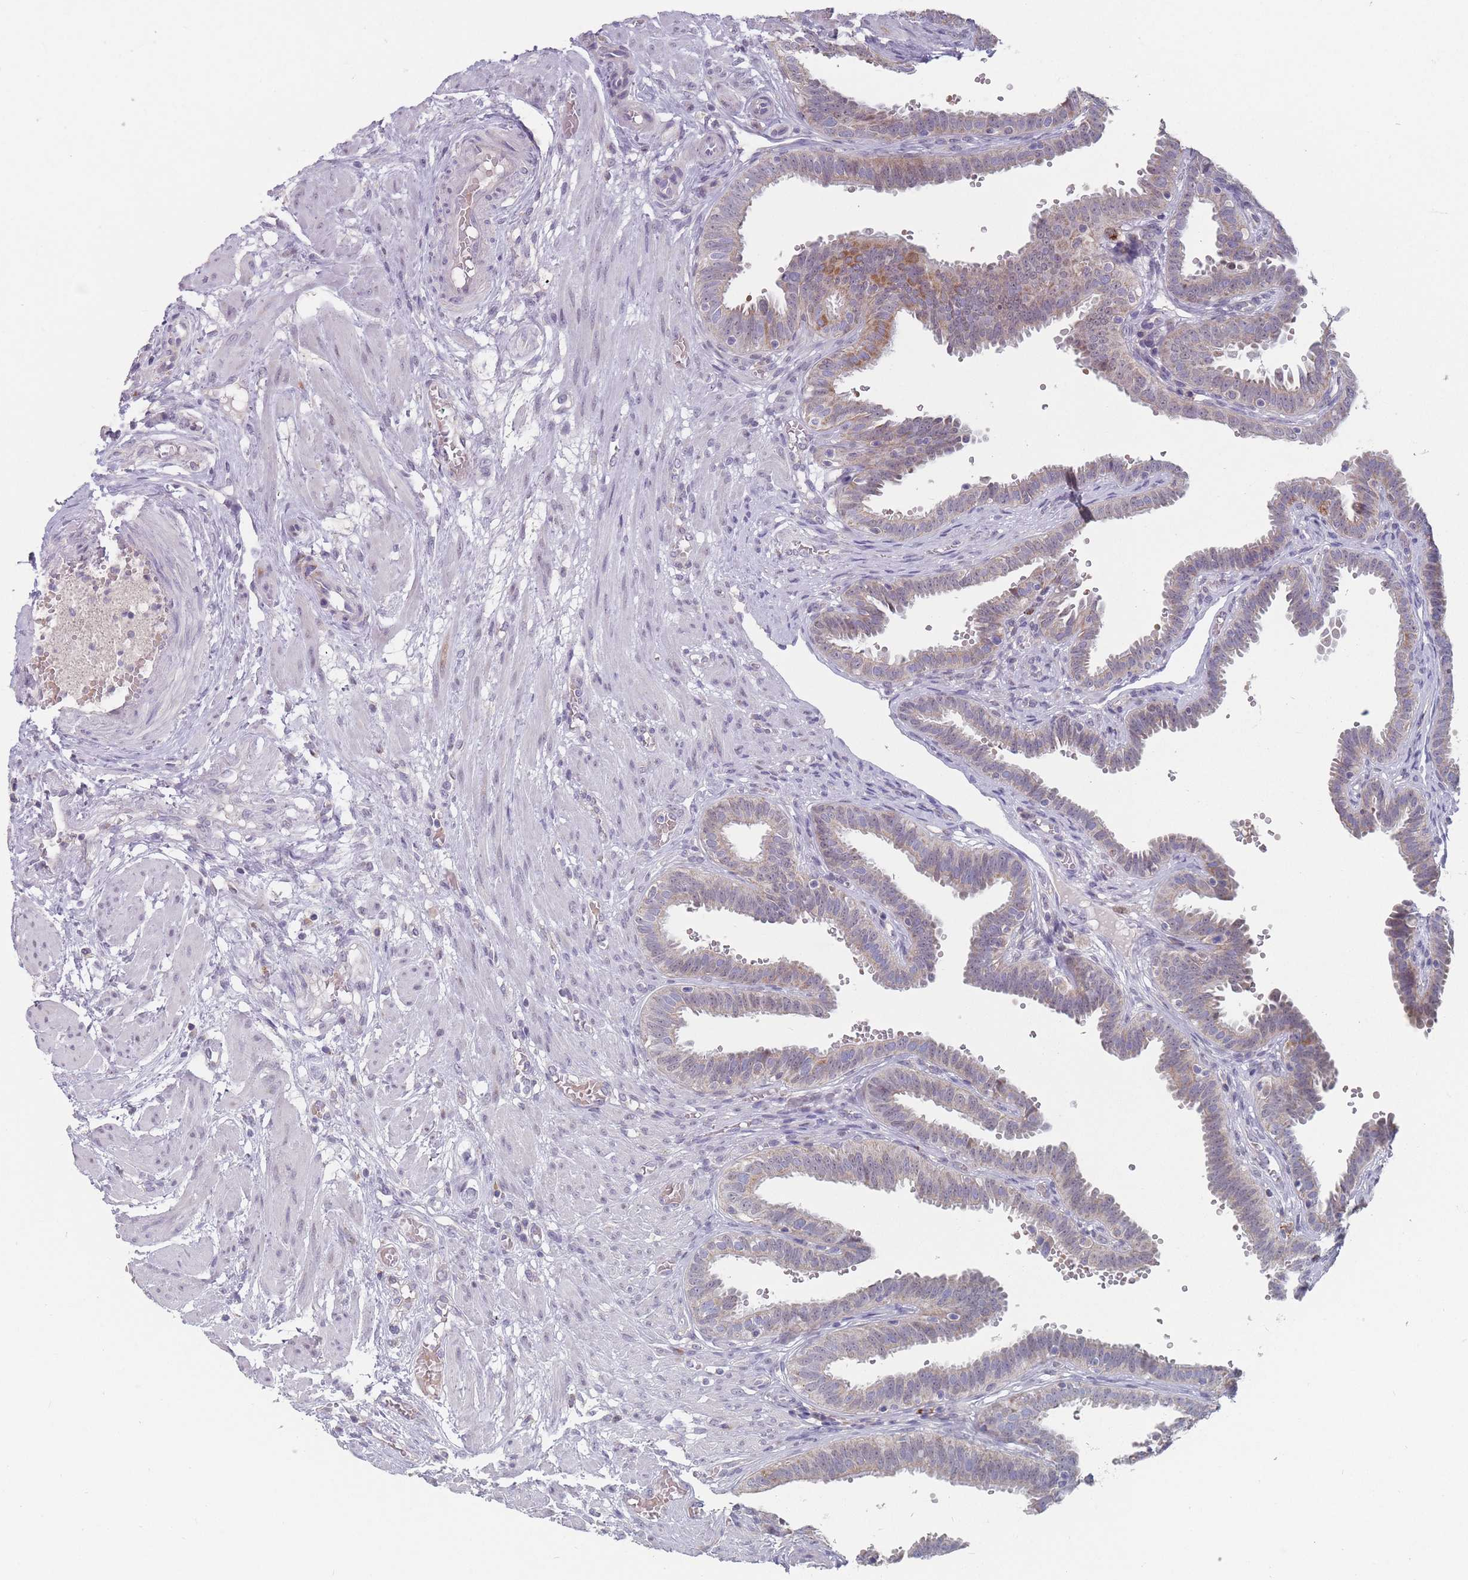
{"staining": {"intensity": "moderate", "quantity": "25%-75%", "location": "cytoplasmic/membranous,nuclear"}, "tissue": "fallopian tube", "cell_type": "Glandular cells", "image_type": "normal", "snomed": [{"axis": "morphology", "description": "Normal tissue, NOS"}, {"axis": "topography", "description": "Fallopian tube"}], "caption": "Immunohistochemistry photomicrograph of normal human fallopian tube stained for a protein (brown), which demonstrates medium levels of moderate cytoplasmic/membranous,nuclear staining in approximately 25%-75% of glandular cells.", "gene": "PEX7", "patient": {"sex": "female", "age": 37}}